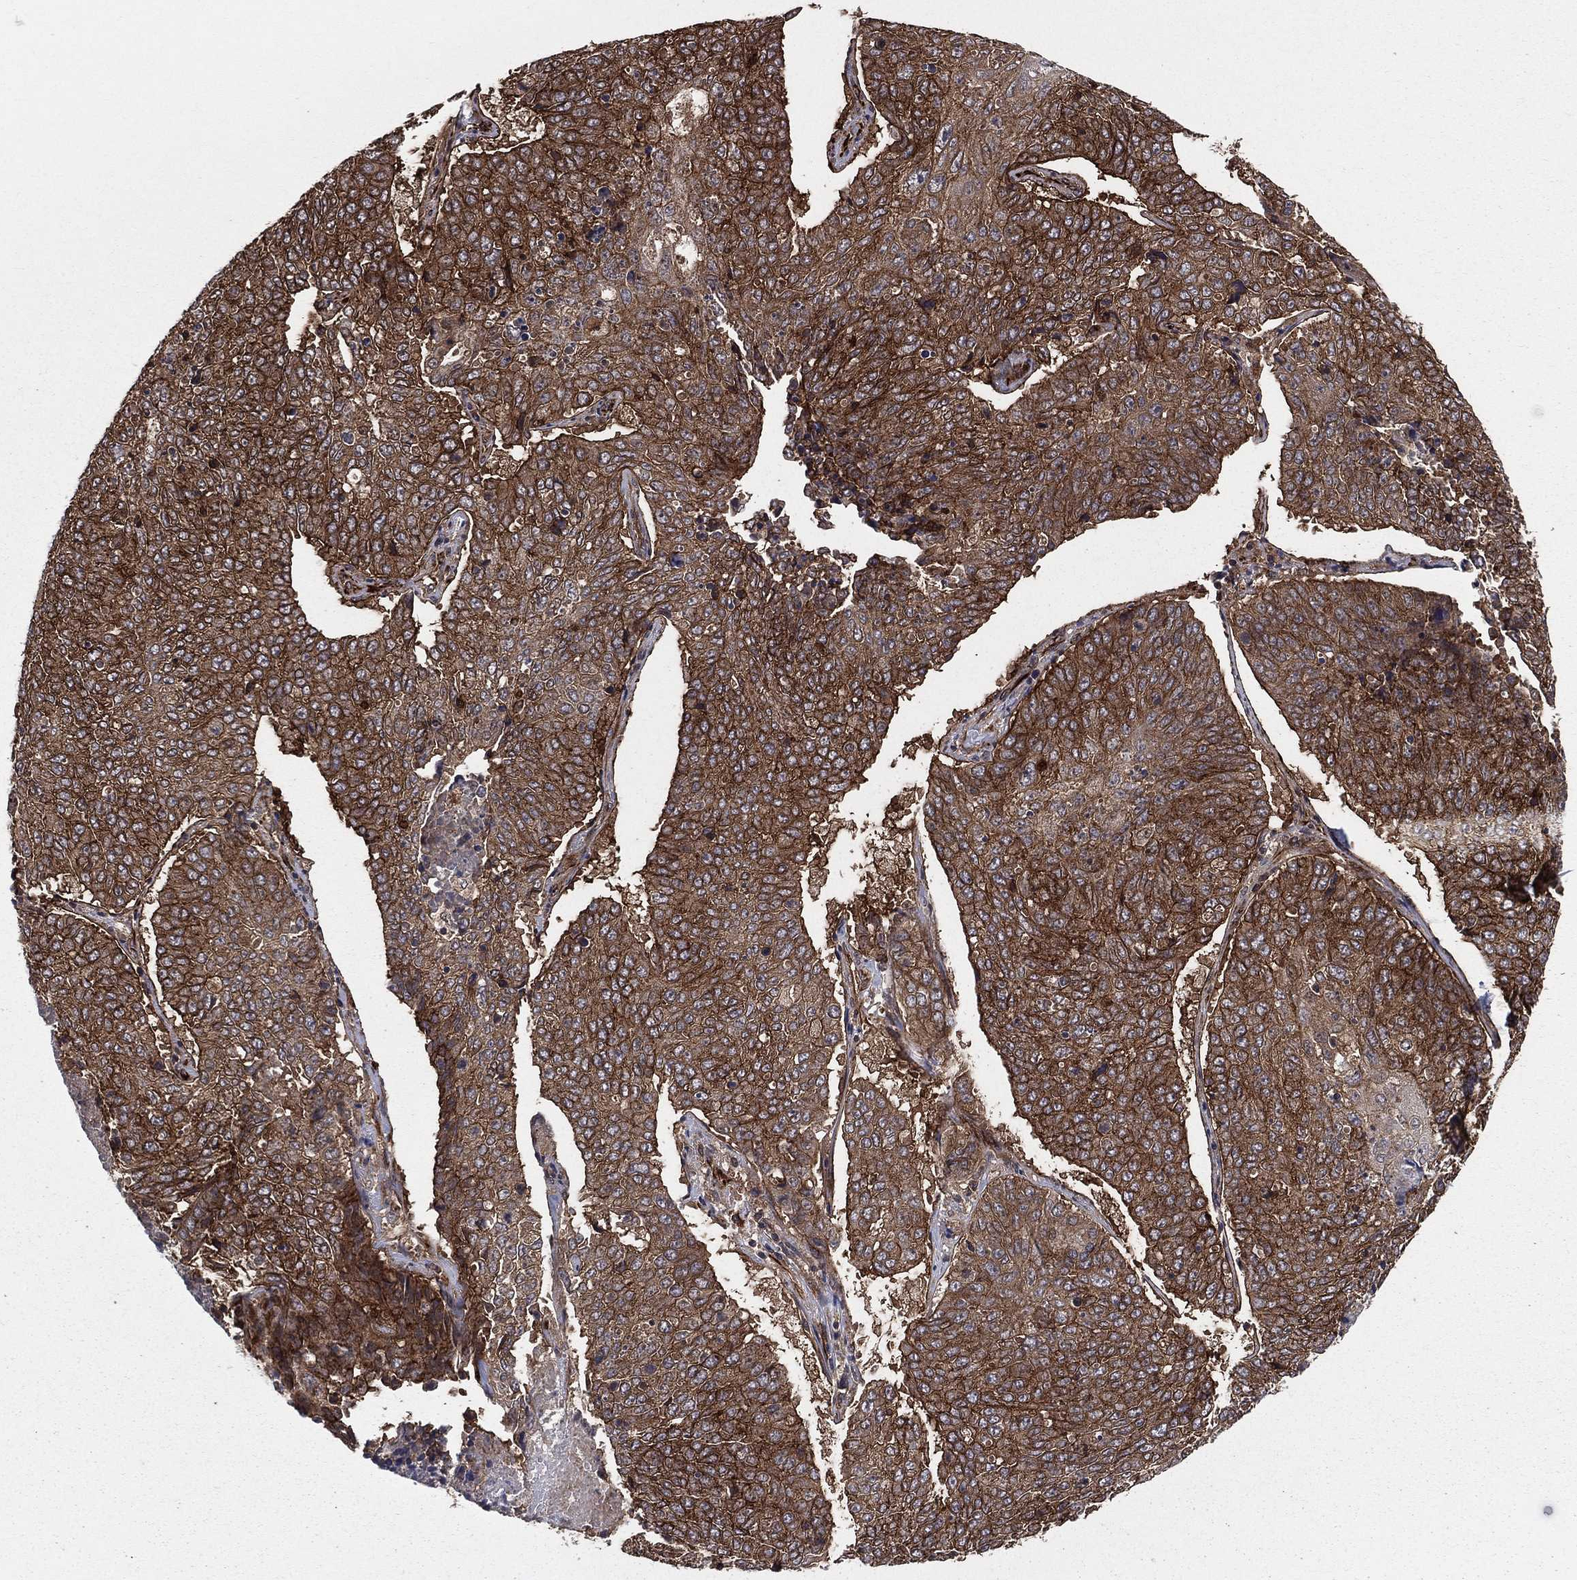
{"staining": {"intensity": "strong", "quantity": ">75%", "location": "cytoplasmic/membranous"}, "tissue": "lung cancer", "cell_type": "Tumor cells", "image_type": "cancer", "snomed": [{"axis": "morphology", "description": "Normal tissue, NOS"}, {"axis": "morphology", "description": "Squamous cell carcinoma, NOS"}, {"axis": "topography", "description": "Bronchus"}, {"axis": "topography", "description": "Lung"}], "caption": "There is high levels of strong cytoplasmic/membranous expression in tumor cells of squamous cell carcinoma (lung), as demonstrated by immunohistochemical staining (brown color).", "gene": "CERT1", "patient": {"sex": "male", "age": 64}}